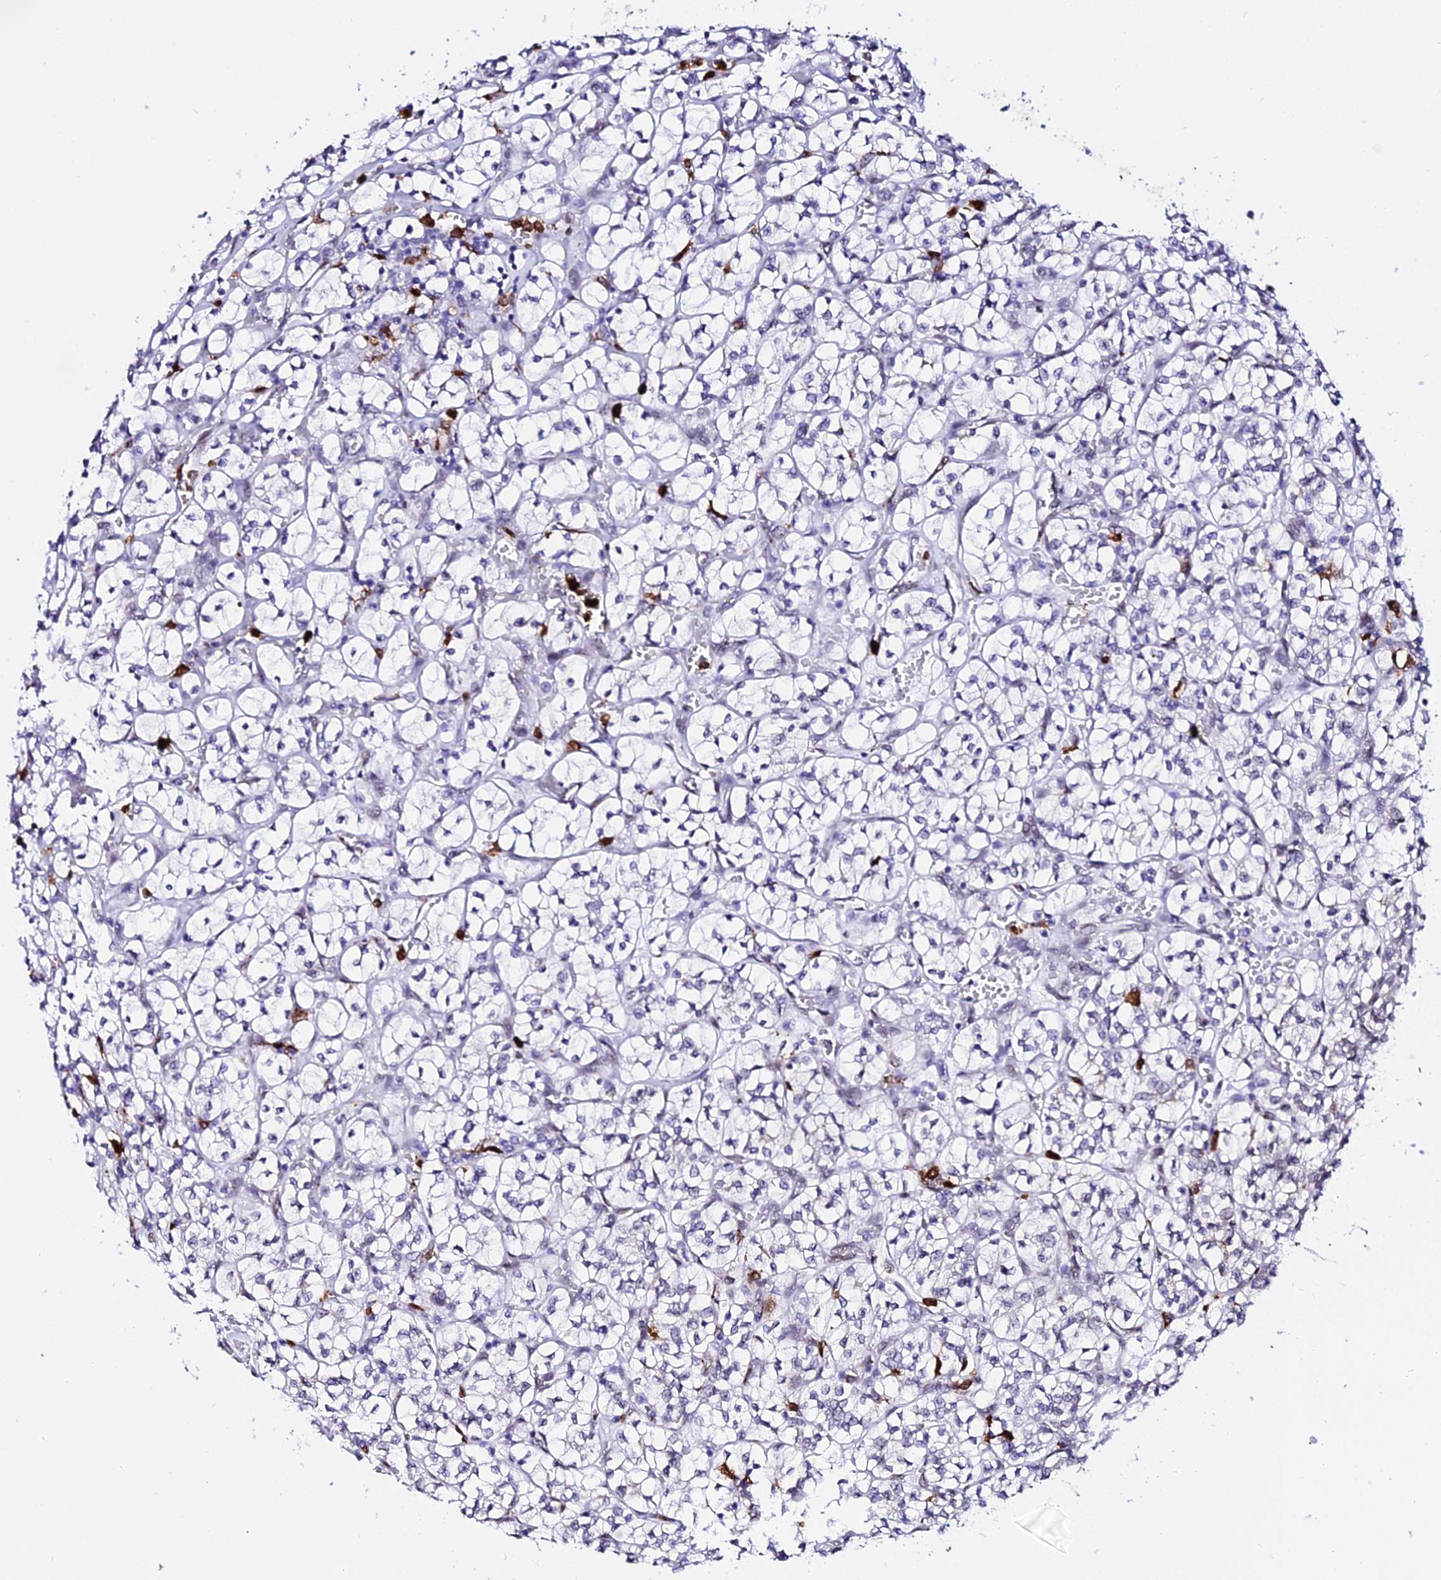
{"staining": {"intensity": "negative", "quantity": "none", "location": "none"}, "tissue": "renal cancer", "cell_type": "Tumor cells", "image_type": "cancer", "snomed": [{"axis": "morphology", "description": "Adenocarcinoma, NOS"}, {"axis": "topography", "description": "Kidney"}], "caption": "A high-resolution histopathology image shows immunohistochemistry (IHC) staining of renal cancer (adenocarcinoma), which shows no significant staining in tumor cells. (Immunohistochemistry, brightfield microscopy, high magnification).", "gene": "MCM10", "patient": {"sex": "female", "age": 64}}